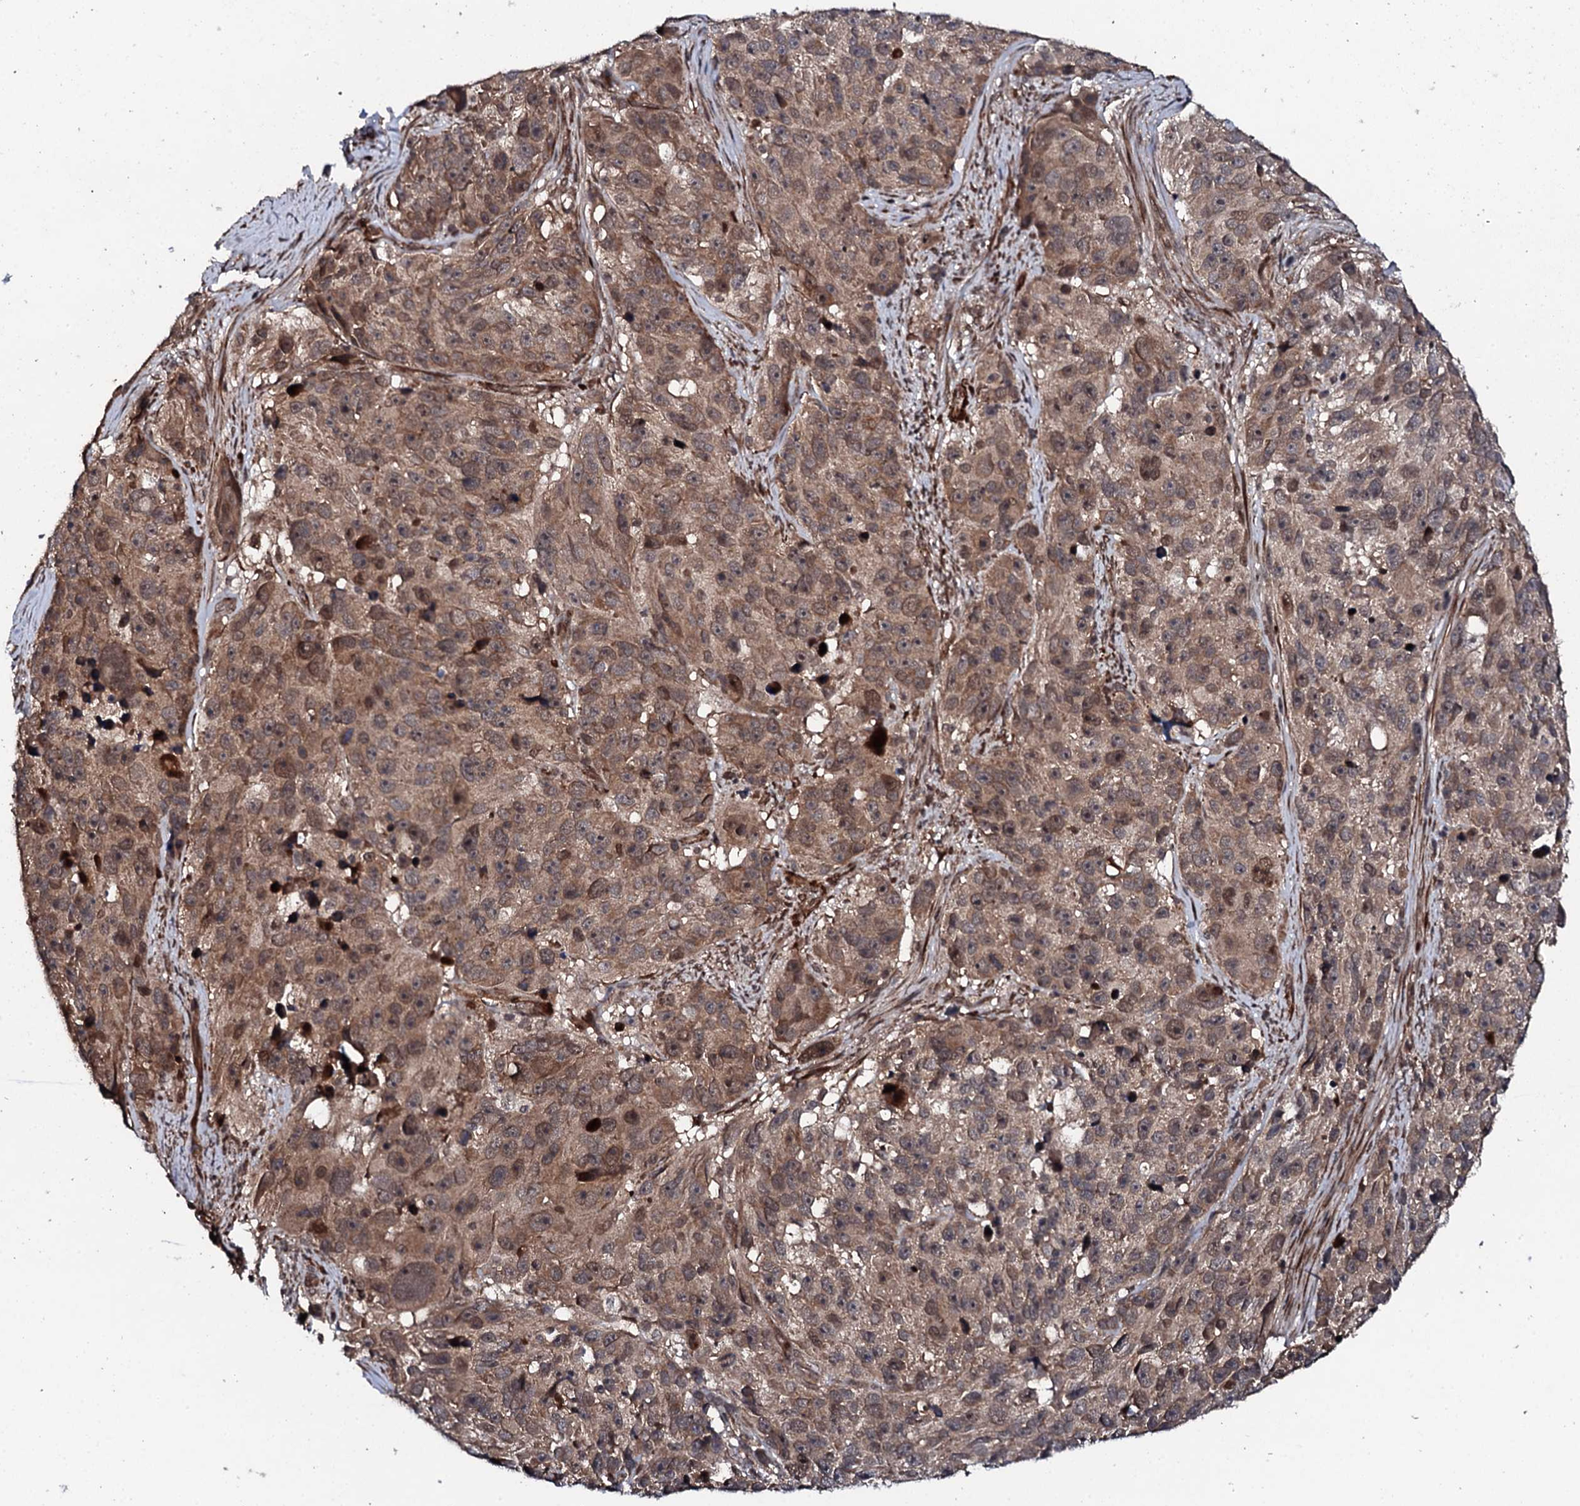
{"staining": {"intensity": "moderate", "quantity": ">75%", "location": "cytoplasmic/membranous"}, "tissue": "melanoma", "cell_type": "Tumor cells", "image_type": "cancer", "snomed": [{"axis": "morphology", "description": "Malignant melanoma, NOS"}, {"axis": "topography", "description": "Skin"}], "caption": "This image demonstrates malignant melanoma stained with immunohistochemistry to label a protein in brown. The cytoplasmic/membranous of tumor cells show moderate positivity for the protein. Nuclei are counter-stained blue.", "gene": "FAM111A", "patient": {"sex": "male", "age": 84}}